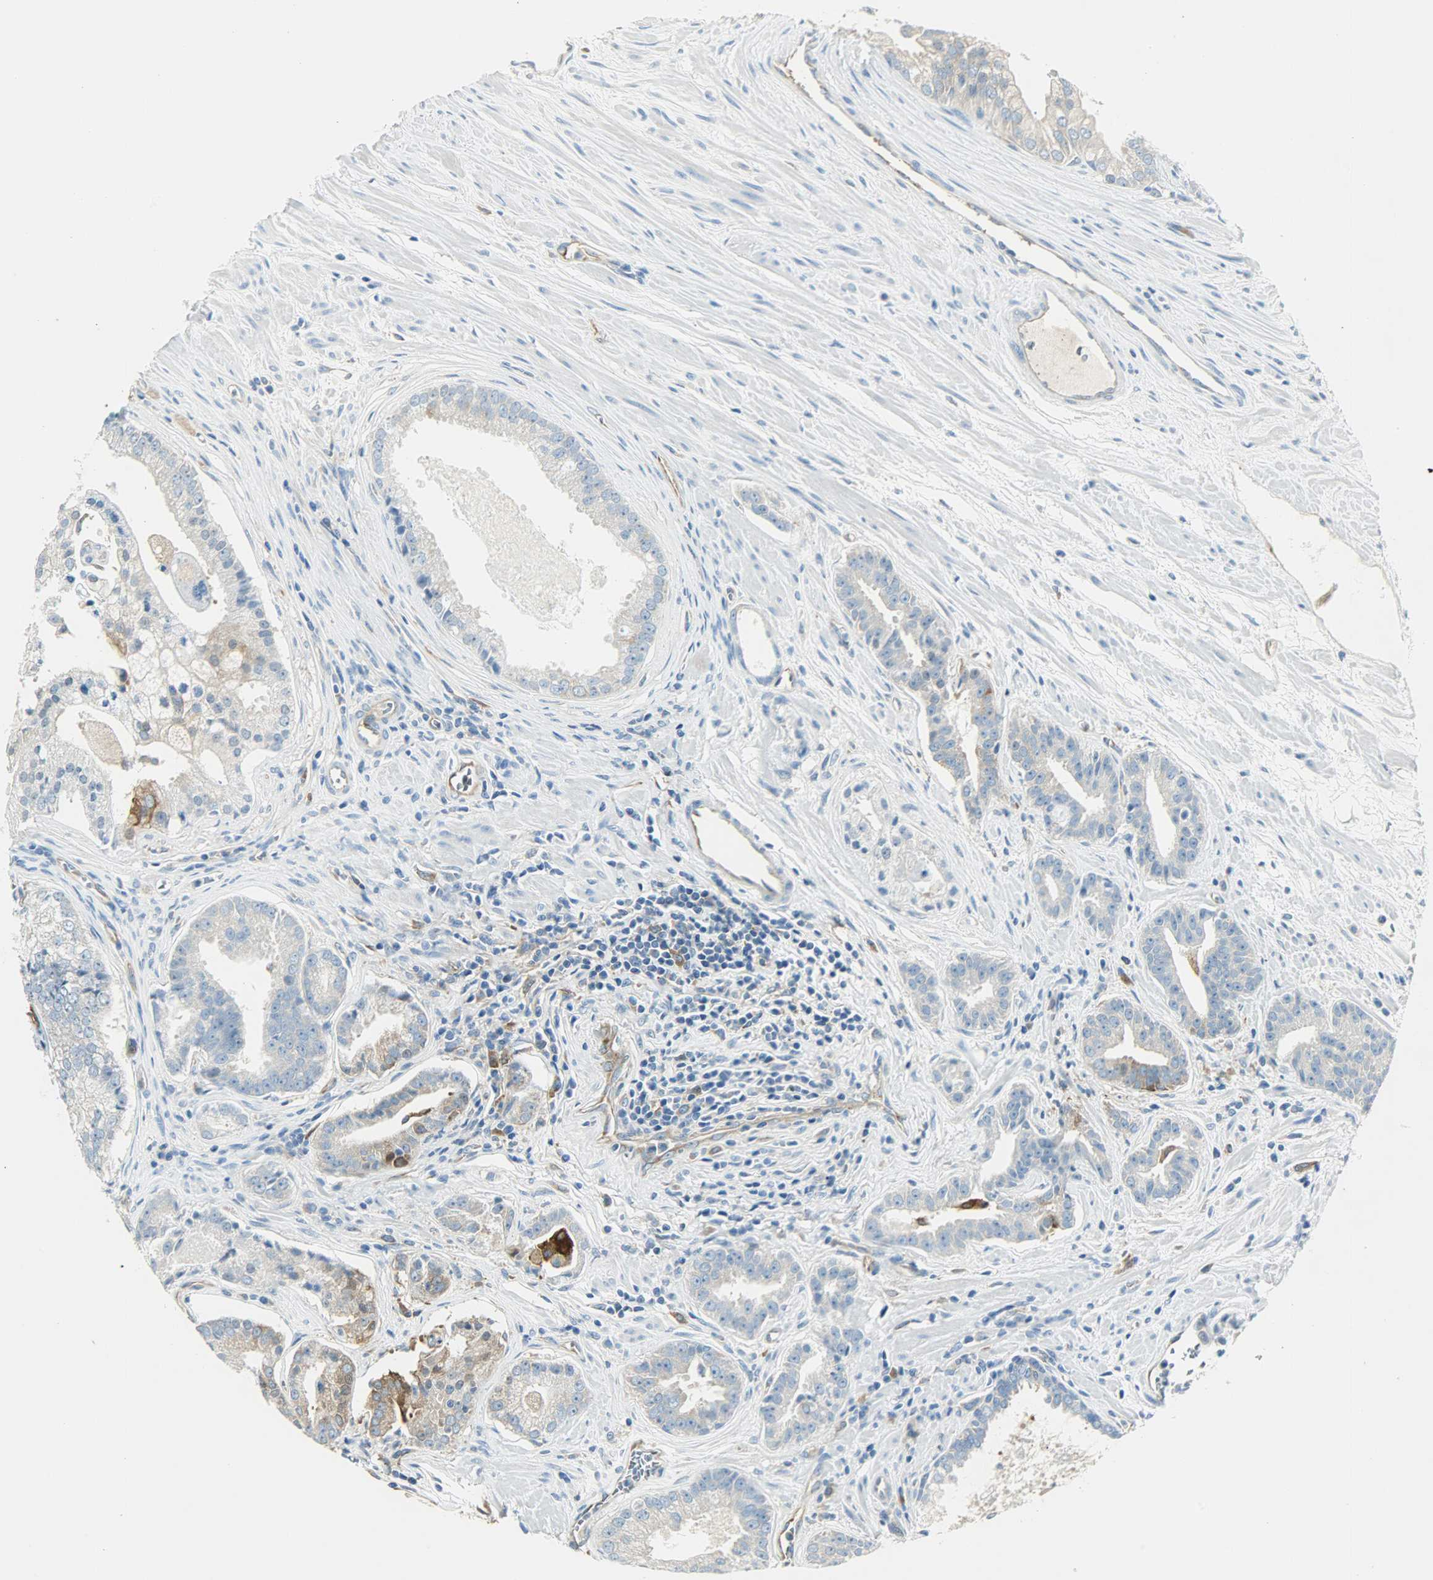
{"staining": {"intensity": "weak", "quantity": "25%-75%", "location": "cytoplasmic/membranous"}, "tissue": "prostate cancer", "cell_type": "Tumor cells", "image_type": "cancer", "snomed": [{"axis": "morphology", "description": "Adenocarcinoma, High grade"}, {"axis": "topography", "description": "Prostate"}], "caption": "About 25%-75% of tumor cells in prostate cancer (high-grade adenocarcinoma) display weak cytoplasmic/membranous protein staining as visualized by brown immunohistochemical staining.", "gene": "WARS1", "patient": {"sex": "male", "age": 67}}